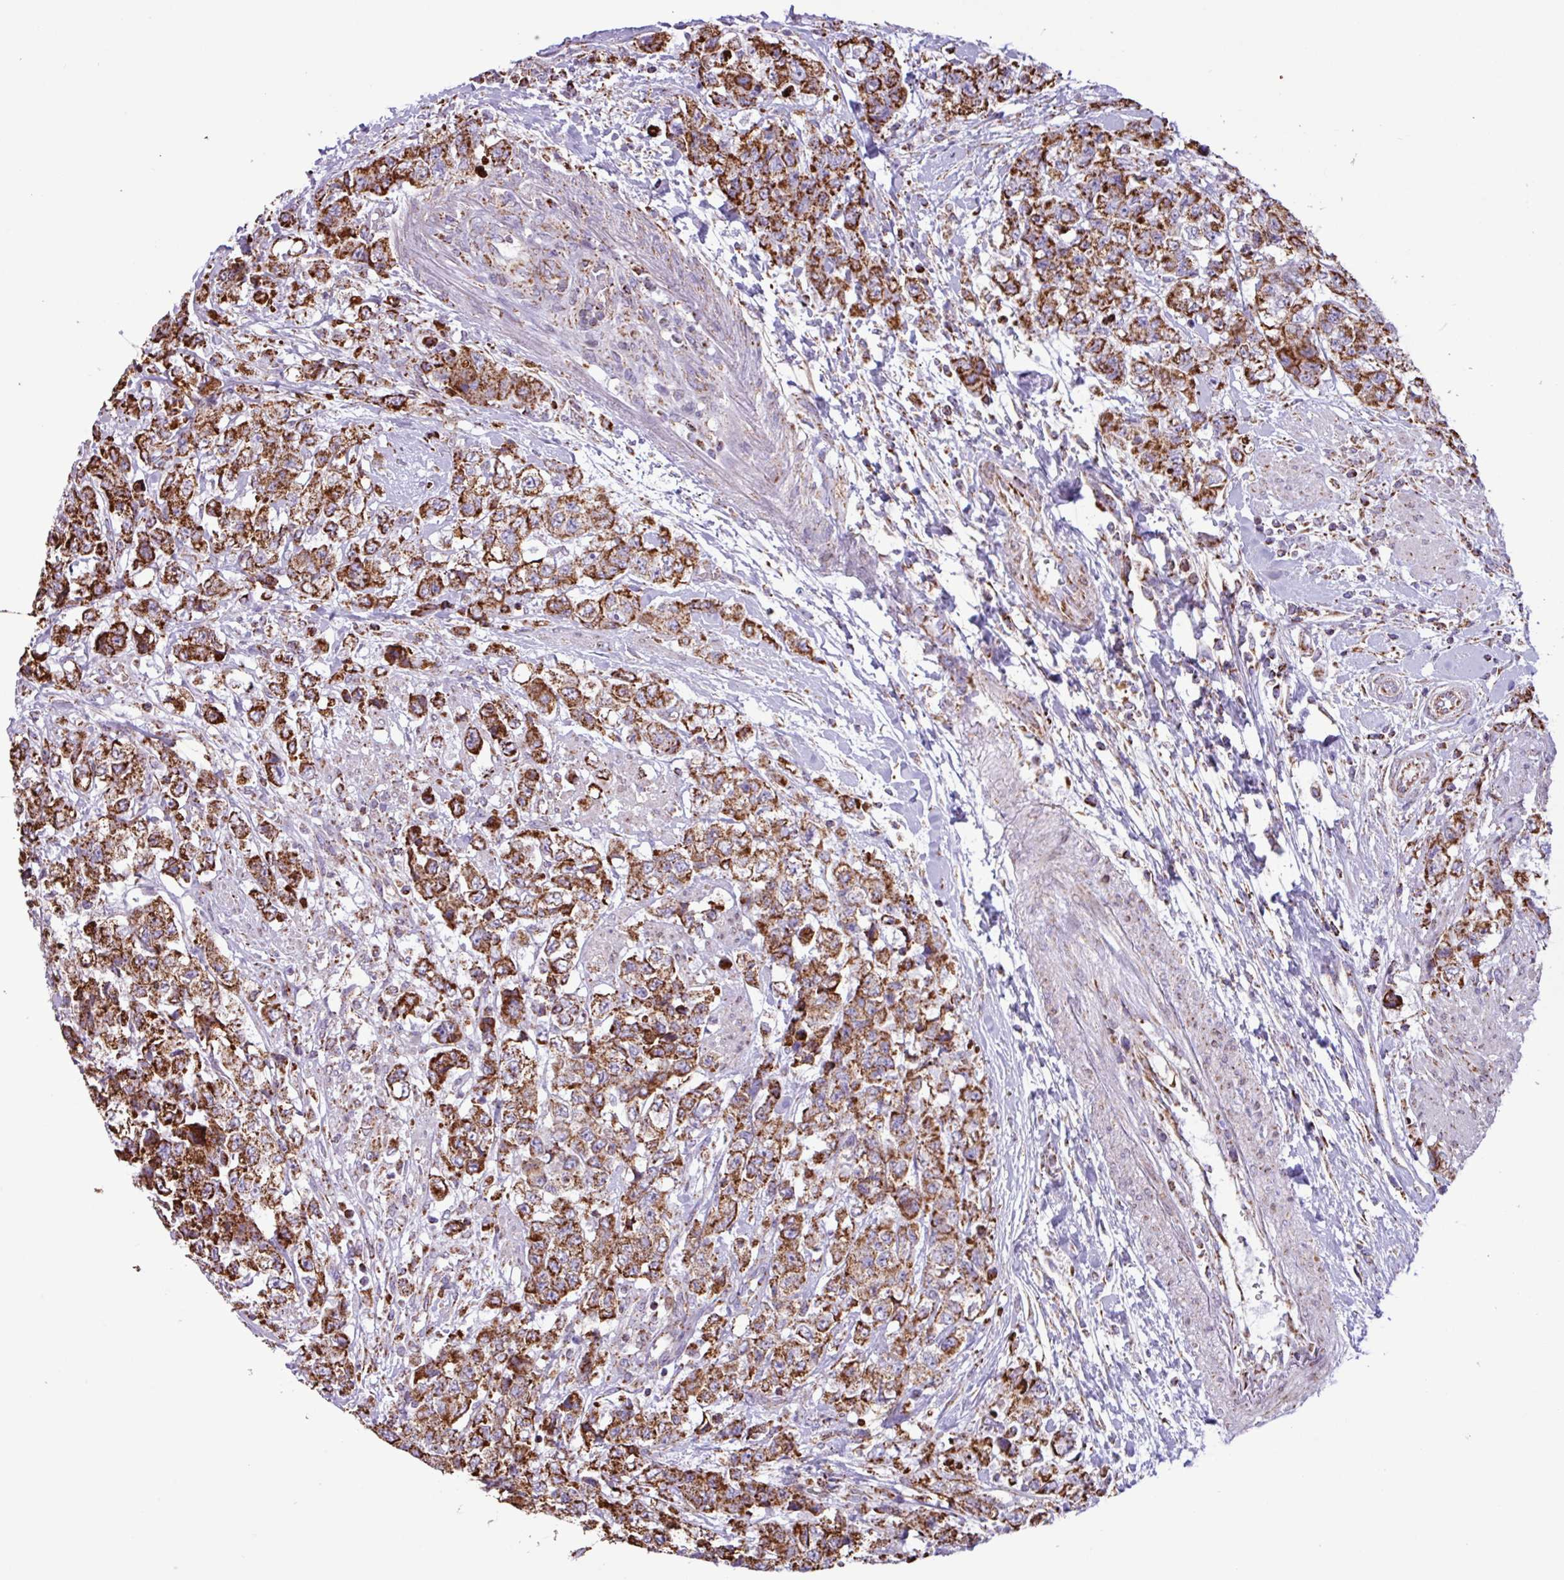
{"staining": {"intensity": "strong", "quantity": ">75%", "location": "cytoplasmic/membranous"}, "tissue": "urothelial cancer", "cell_type": "Tumor cells", "image_type": "cancer", "snomed": [{"axis": "morphology", "description": "Urothelial carcinoma, High grade"}, {"axis": "topography", "description": "Urinary bladder"}], "caption": "A high amount of strong cytoplasmic/membranous staining is present in about >75% of tumor cells in high-grade urothelial carcinoma tissue.", "gene": "RTL3", "patient": {"sex": "female", "age": 78}}